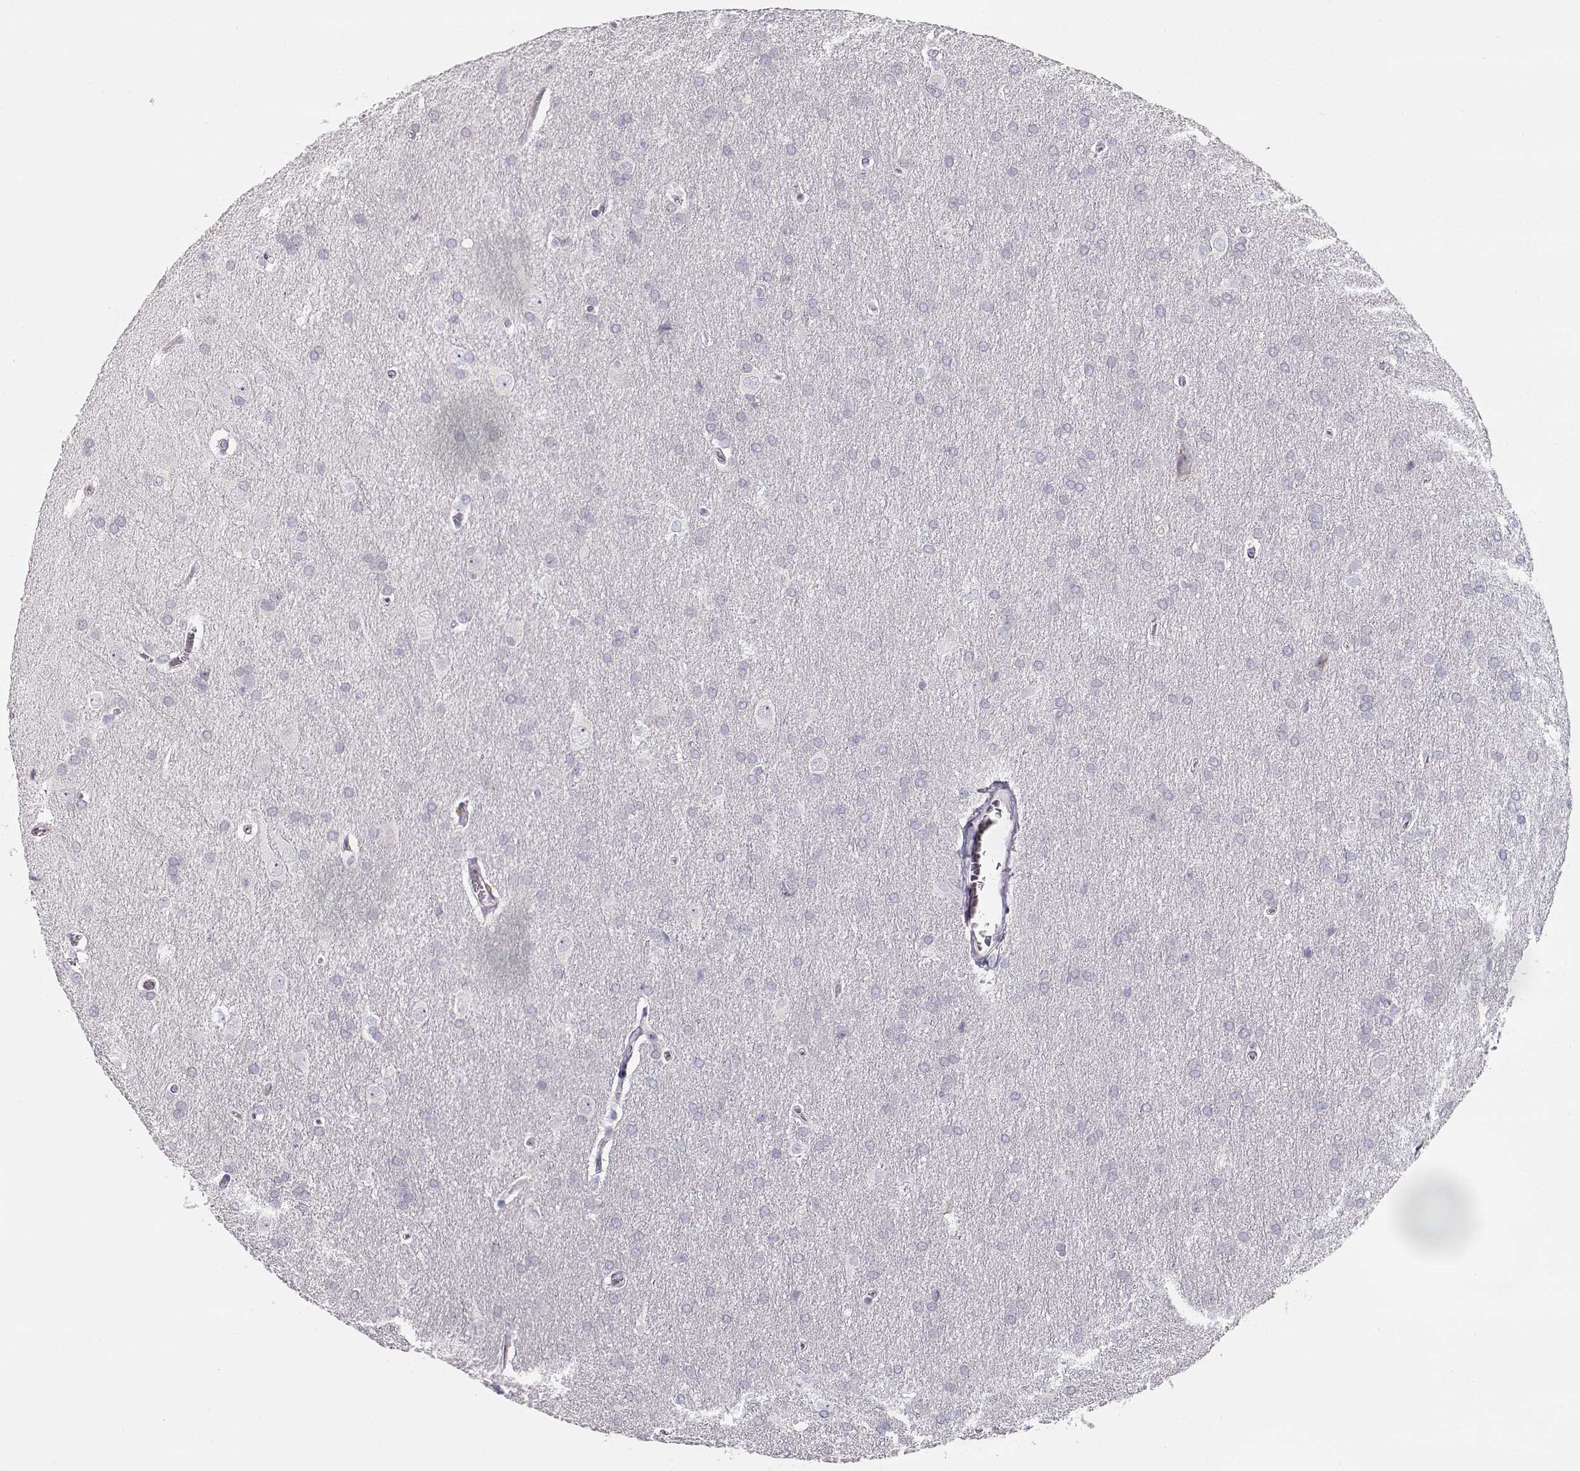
{"staining": {"intensity": "negative", "quantity": "none", "location": "none"}, "tissue": "glioma", "cell_type": "Tumor cells", "image_type": "cancer", "snomed": [{"axis": "morphology", "description": "Glioma, malignant, Low grade"}, {"axis": "topography", "description": "Brain"}], "caption": "A high-resolution photomicrograph shows immunohistochemistry staining of malignant low-grade glioma, which reveals no significant expression in tumor cells. (DAB (3,3'-diaminobenzidine) IHC, high magnification).", "gene": "GLIPR1L2", "patient": {"sex": "female", "age": 32}}